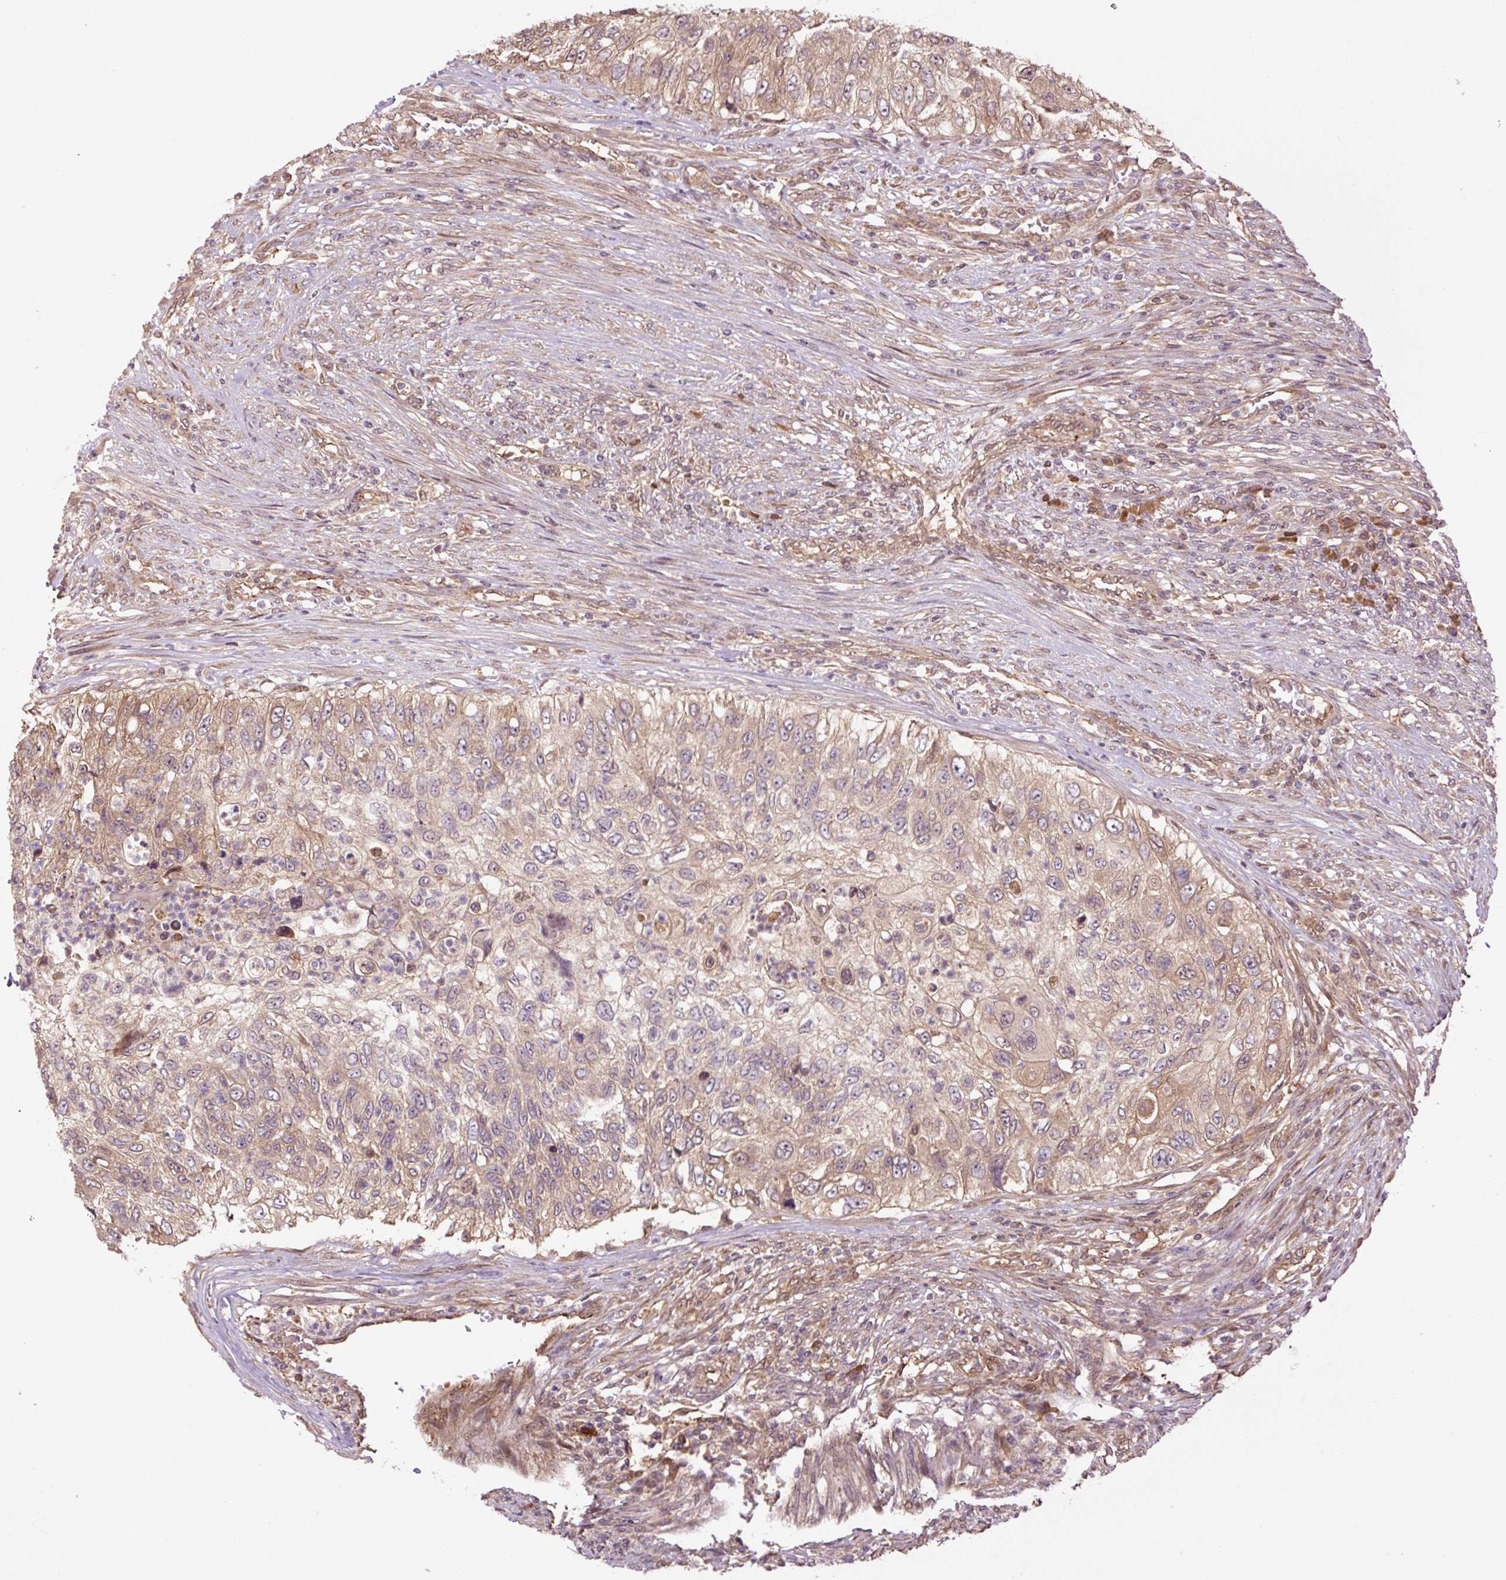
{"staining": {"intensity": "weak", "quantity": ">75%", "location": "cytoplasmic/membranous"}, "tissue": "urothelial cancer", "cell_type": "Tumor cells", "image_type": "cancer", "snomed": [{"axis": "morphology", "description": "Urothelial carcinoma, High grade"}, {"axis": "topography", "description": "Urinary bladder"}], "caption": "Tumor cells show low levels of weak cytoplasmic/membranous expression in approximately >75% of cells in urothelial cancer.", "gene": "TPT1", "patient": {"sex": "female", "age": 60}}